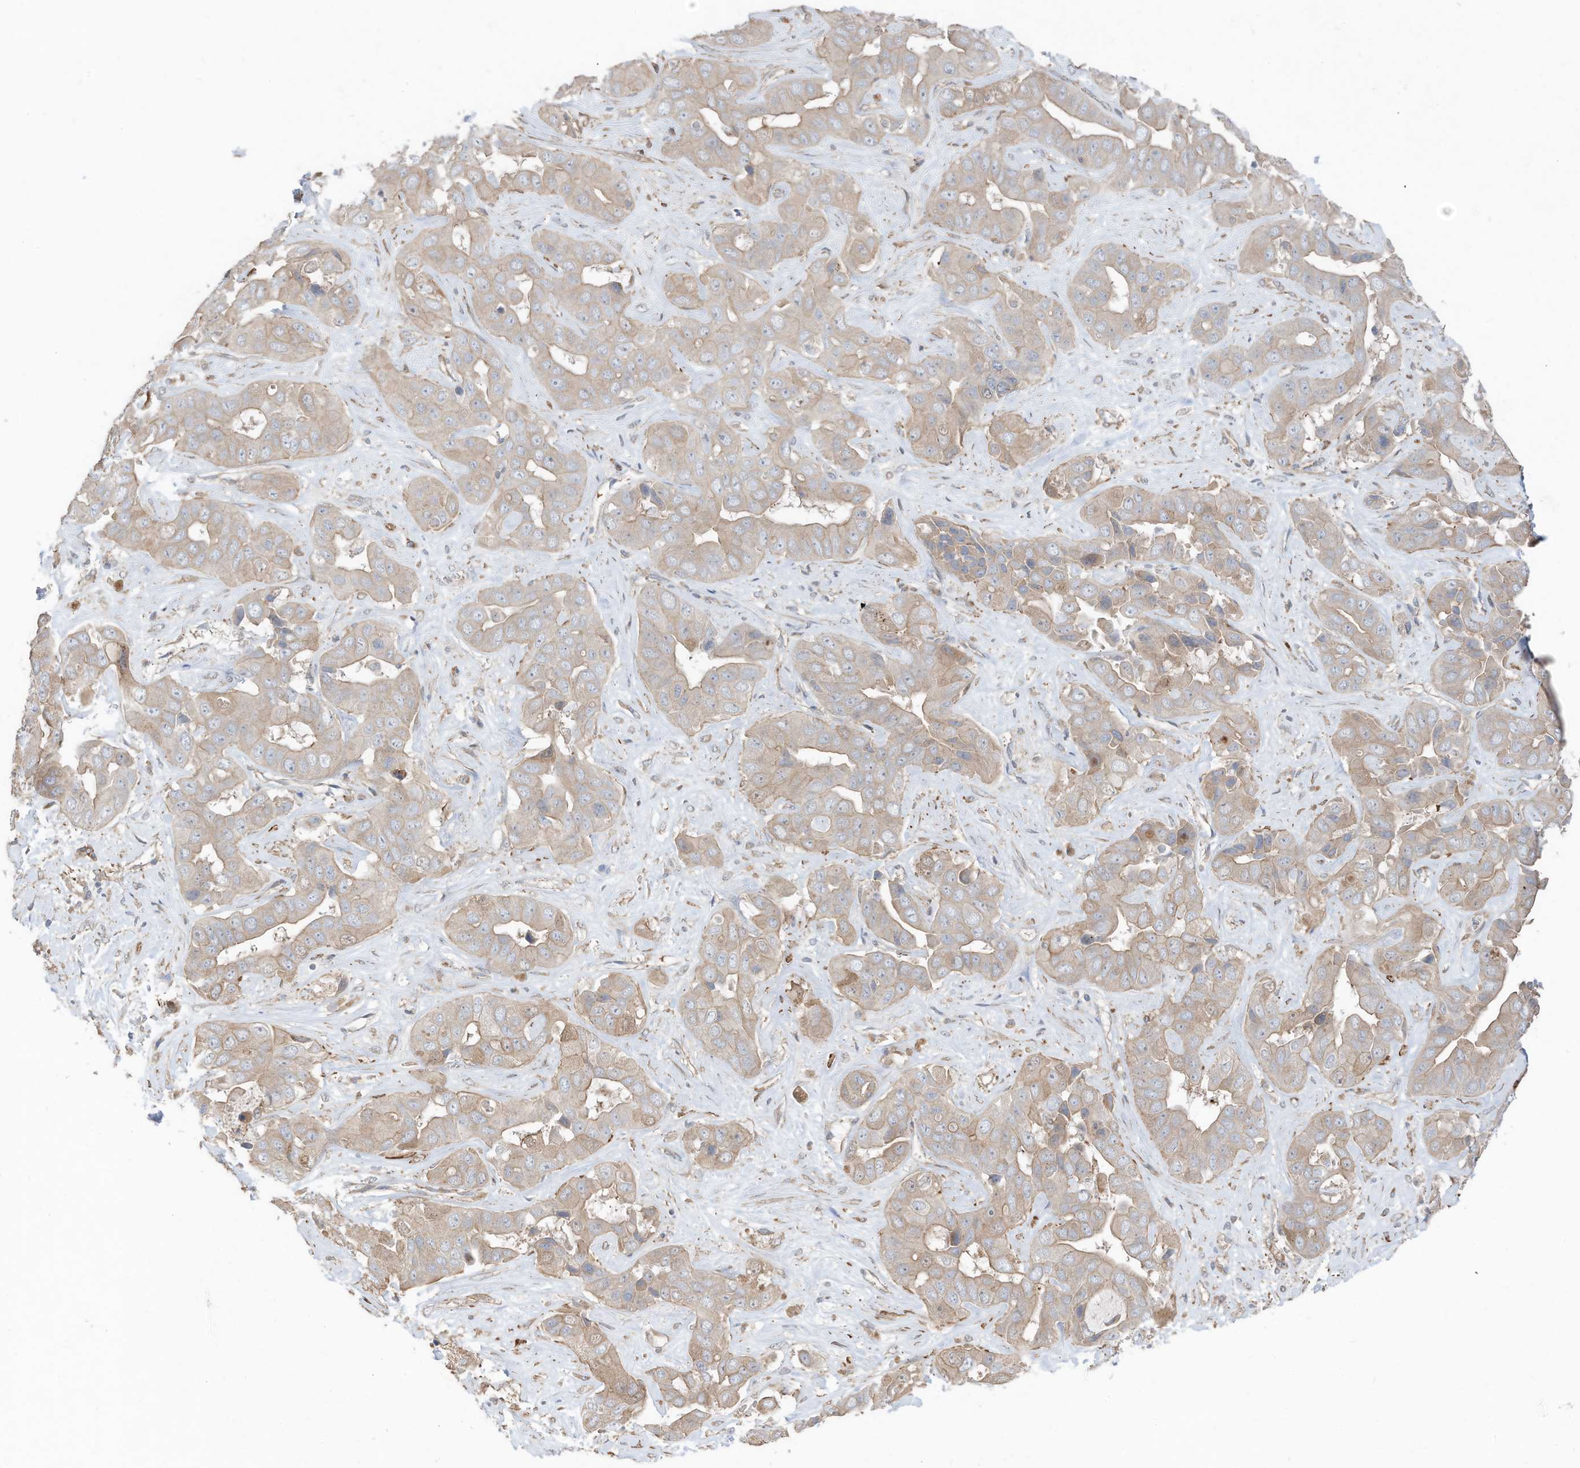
{"staining": {"intensity": "weak", "quantity": ">75%", "location": "cytoplasmic/membranous"}, "tissue": "liver cancer", "cell_type": "Tumor cells", "image_type": "cancer", "snomed": [{"axis": "morphology", "description": "Cholangiocarcinoma"}, {"axis": "topography", "description": "Liver"}], "caption": "A high-resolution image shows immunohistochemistry staining of cholangiocarcinoma (liver), which demonstrates weak cytoplasmic/membranous positivity in about >75% of tumor cells.", "gene": "SLC17A7", "patient": {"sex": "female", "age": 52}}